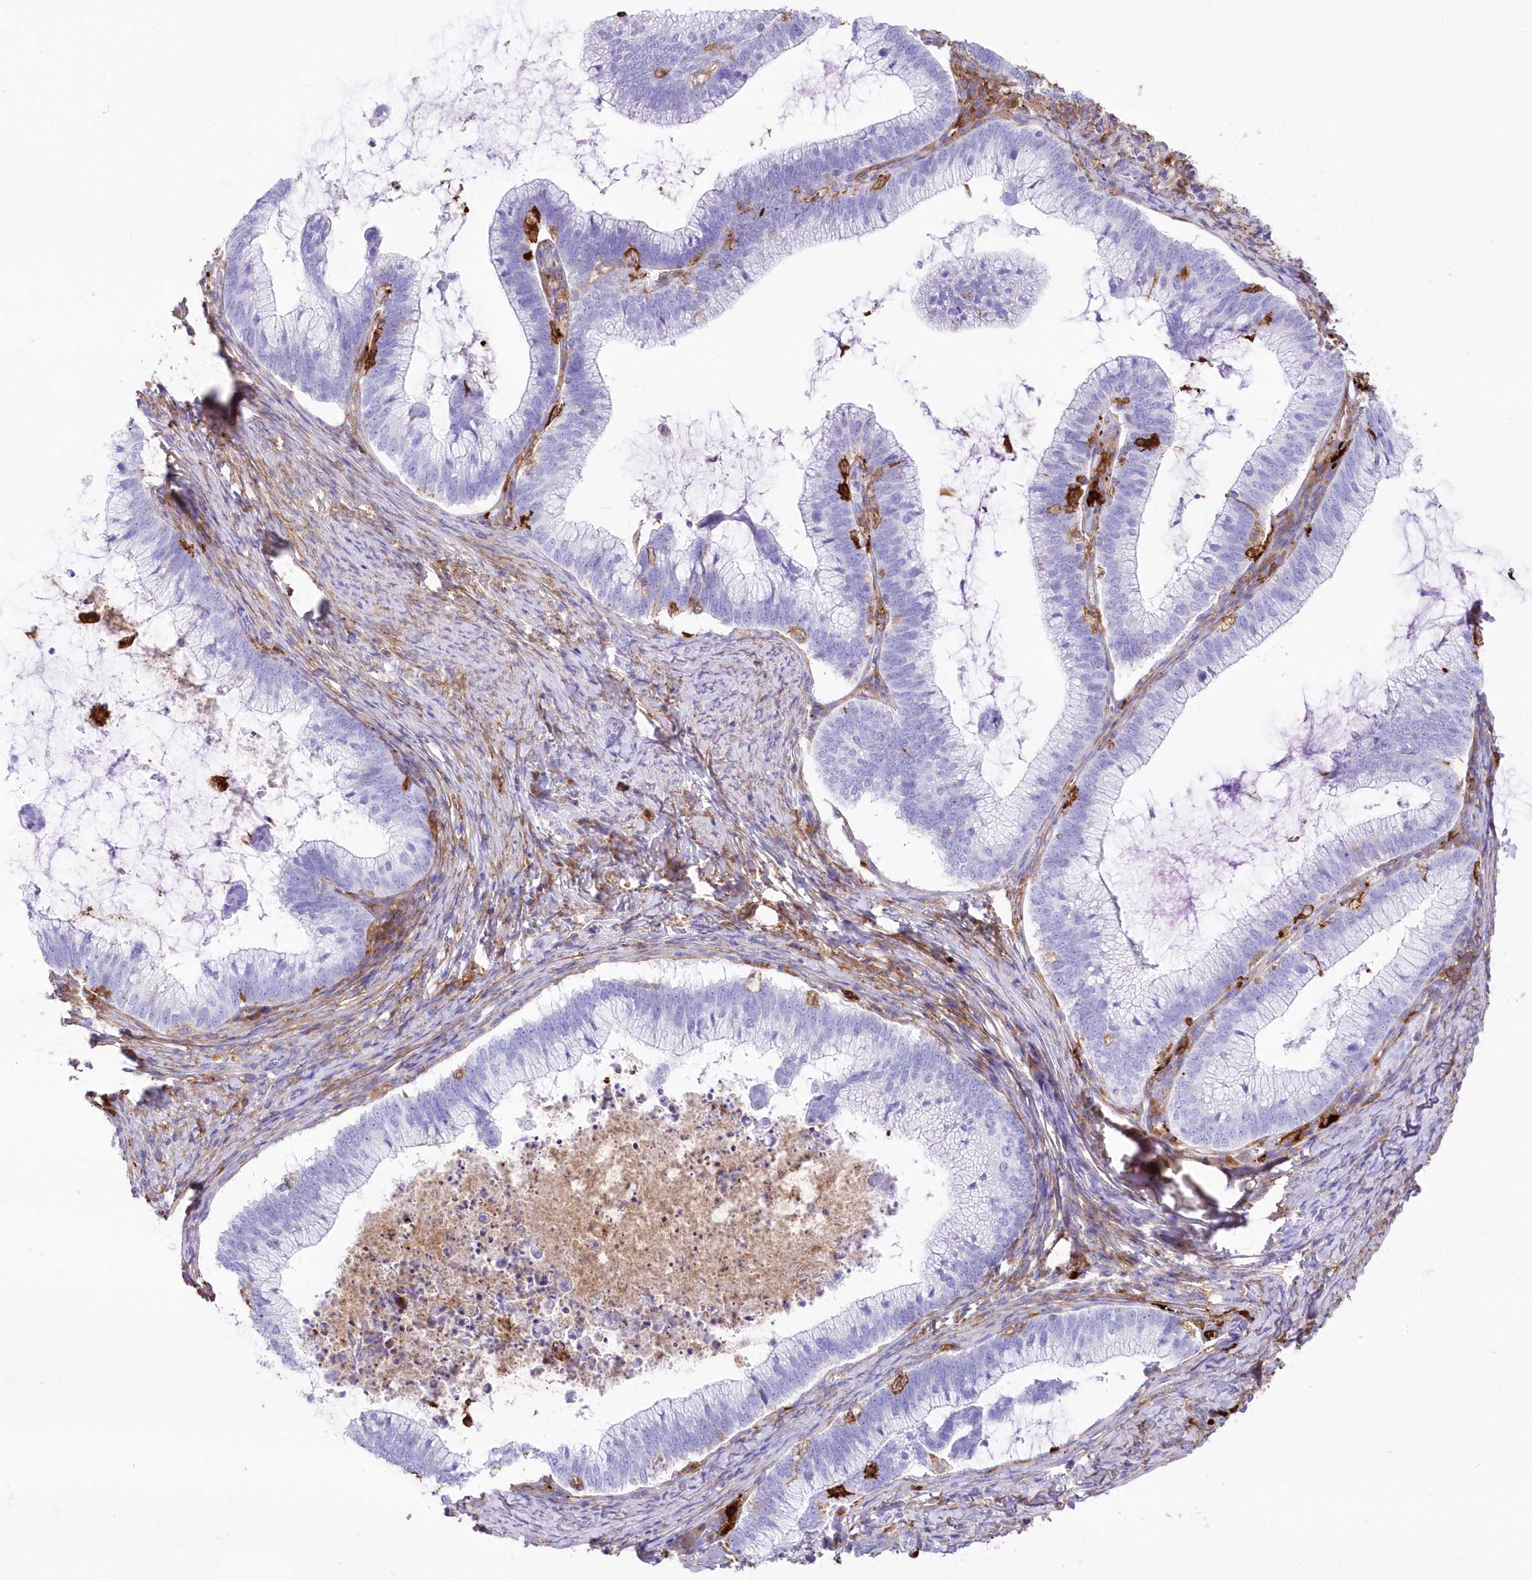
{"staining": {"intensity": "negative", "quantity": "none", "location": "none"}, "tissue": "cervical cancer", "cell_type": "Tumor cells", "image_type": "cancer", "snomed": [{"axis": "morphology", "description": "Adenocarcinoma, NOS"}, {"axis": "topography", "description": "Cervix"}], "caption": "Human cervical adenocarcinoma stained for a protein using immunohistochemistry reveals no staining in tumor cells.", "gene": "DNAJC19", "patient": {"sex": "female", "age": 36}}